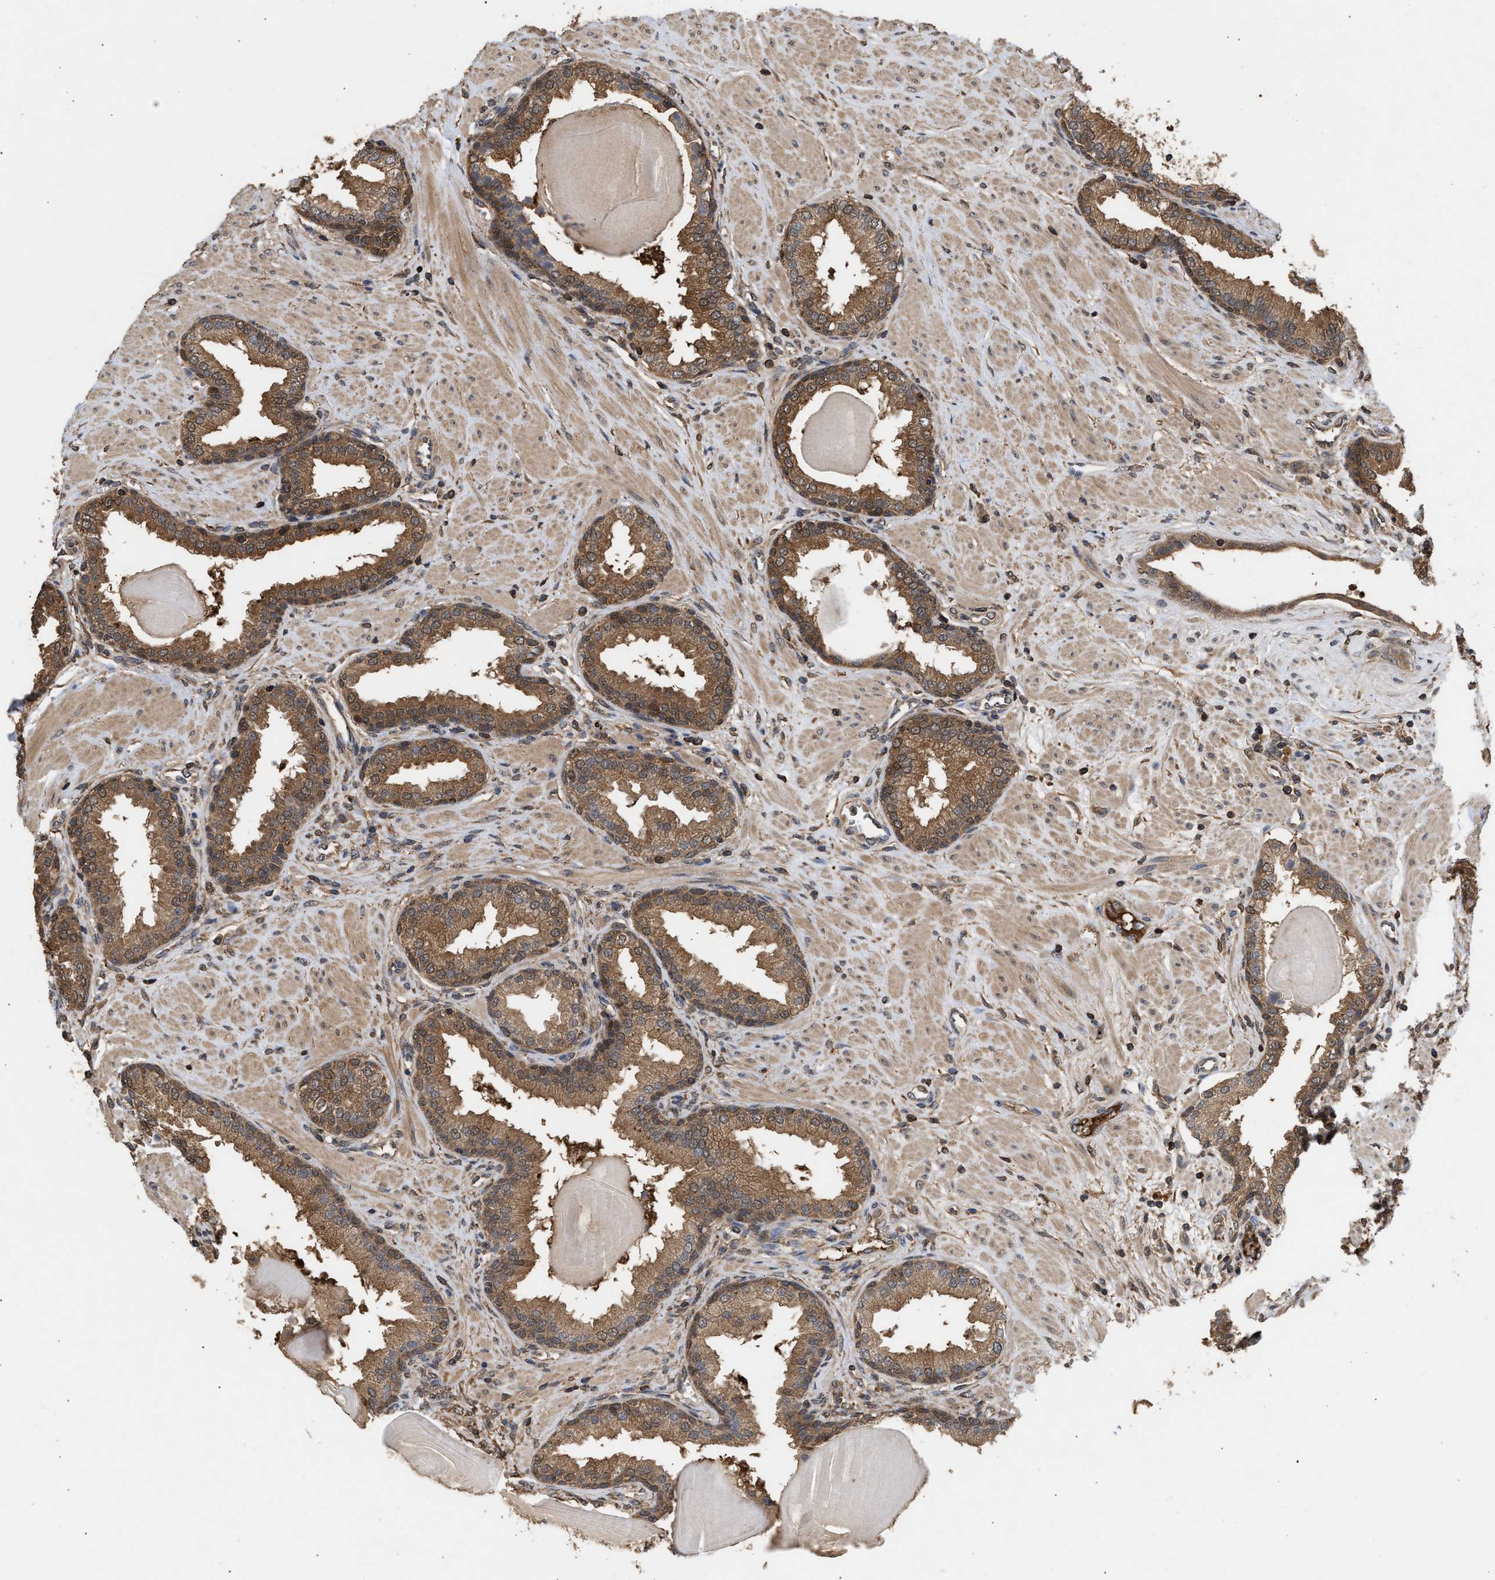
{"staining": {"intensity": "moderate", "quantity": ">75%", "location": "cytoplasmic/membranous,nuclear"}, "tissue": "prostate", "cell_type": "Glandular cells", "image_type": "normal", "snomed": [{"axis": "morphology", "description": "Normal tissue, NOS"}, {"axis": "topography", "description": "Prostate"}], "caption": "This photomicrograph demonstrates benign prostate stained with immunohistochemistry to label a protein in brown. The cytoplasmic/membranous,nuclear of glandular cells show moderate positivity for the protein. Nuclei are counter-stained blue.", "gene": "FITM1", "patient": {"sex": "male", "age": 51}}